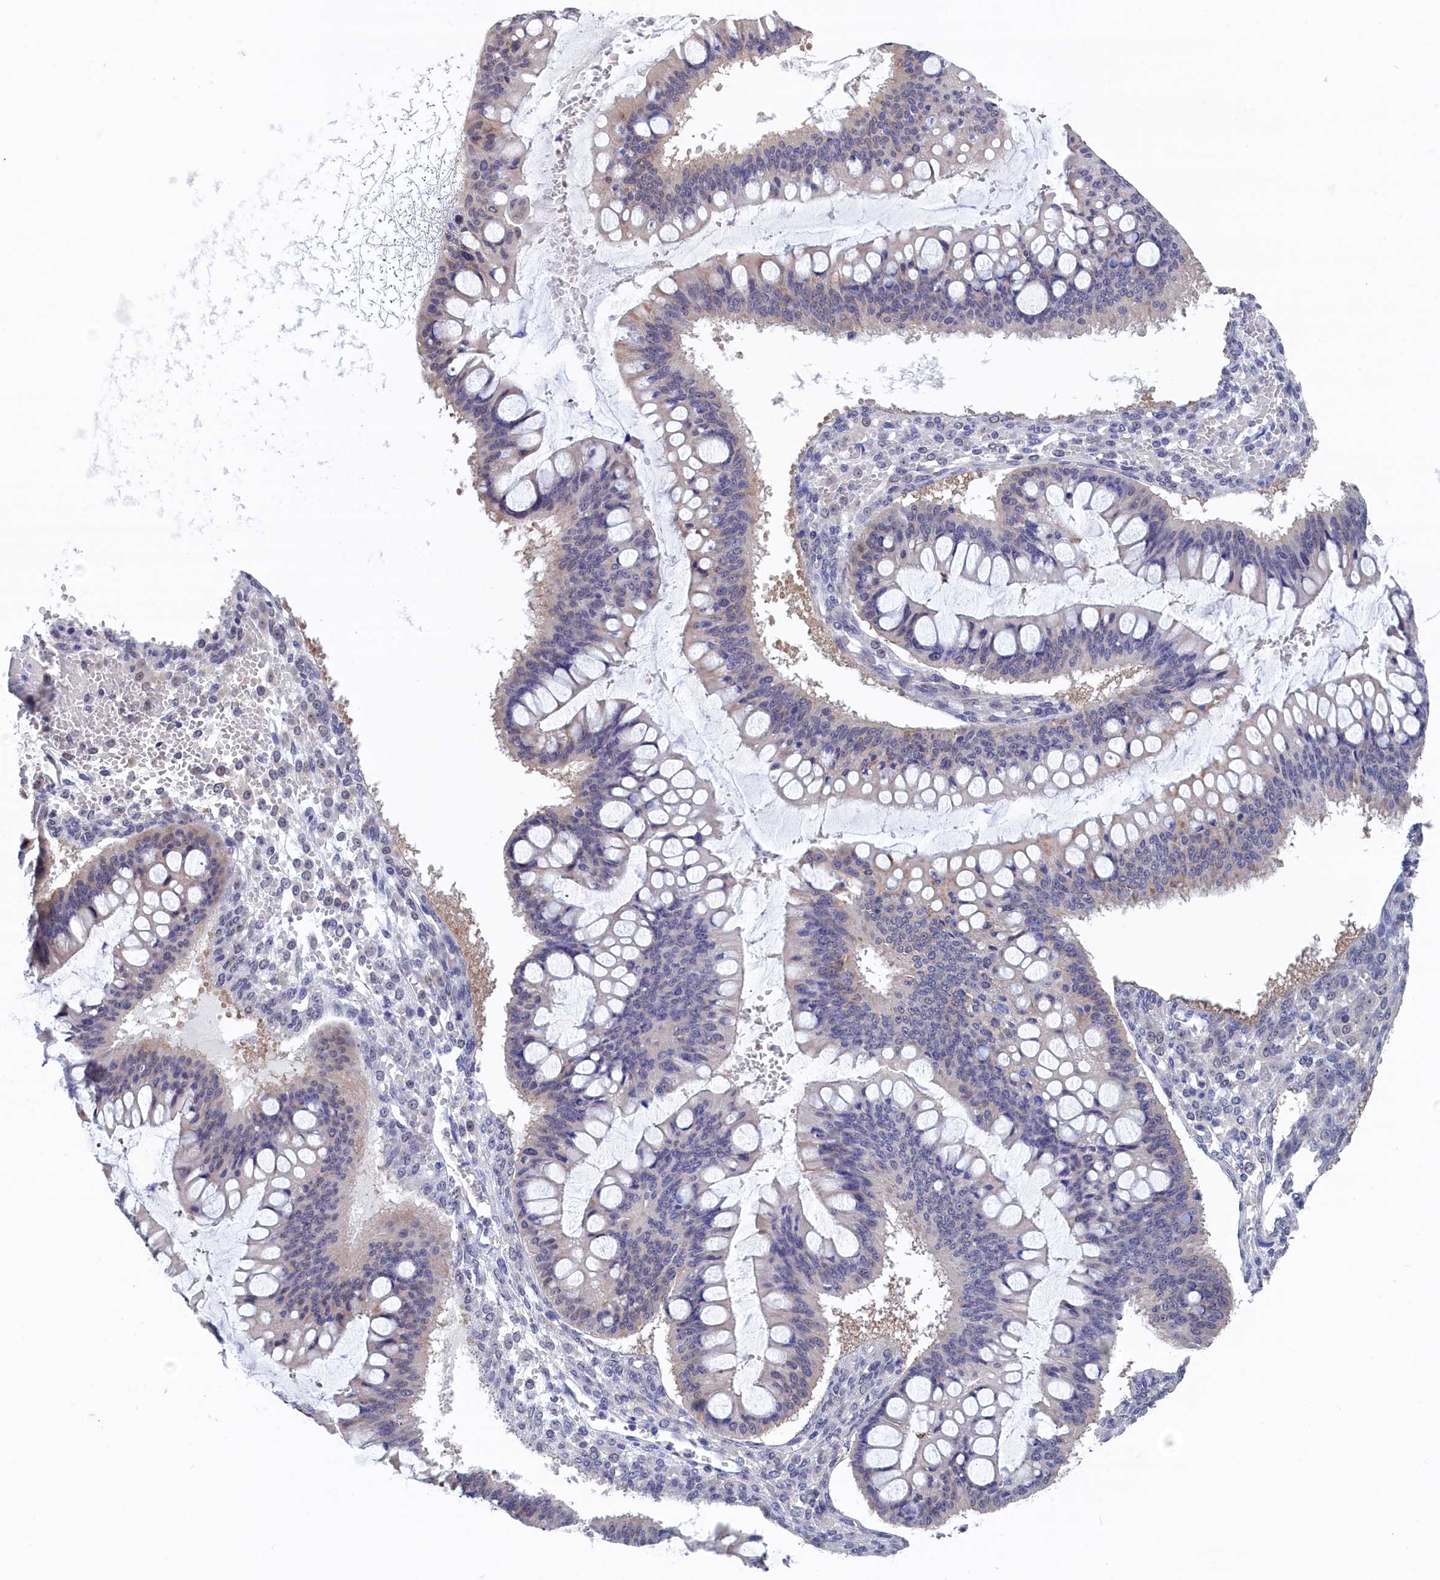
{"staining": {"intensity": "negative", "quantity": "none", "location": "none"}, "tissue": "ovarian cancer", "cell_type": "Tumor cells", "image_type": "cancer", "snomed": [{"axis": "morphology", "description": "Cystadenocarcinoma, mucinous, NOS"}, {"axis": "topography", "description": "Ovary"}], "caption": "Human ovarian cancer stained for a protein using immunohistochemistry (IHC) shows no staining in tumor cells.", "gene": "PGP", "patient": {"sex": "female", "age": 73}}